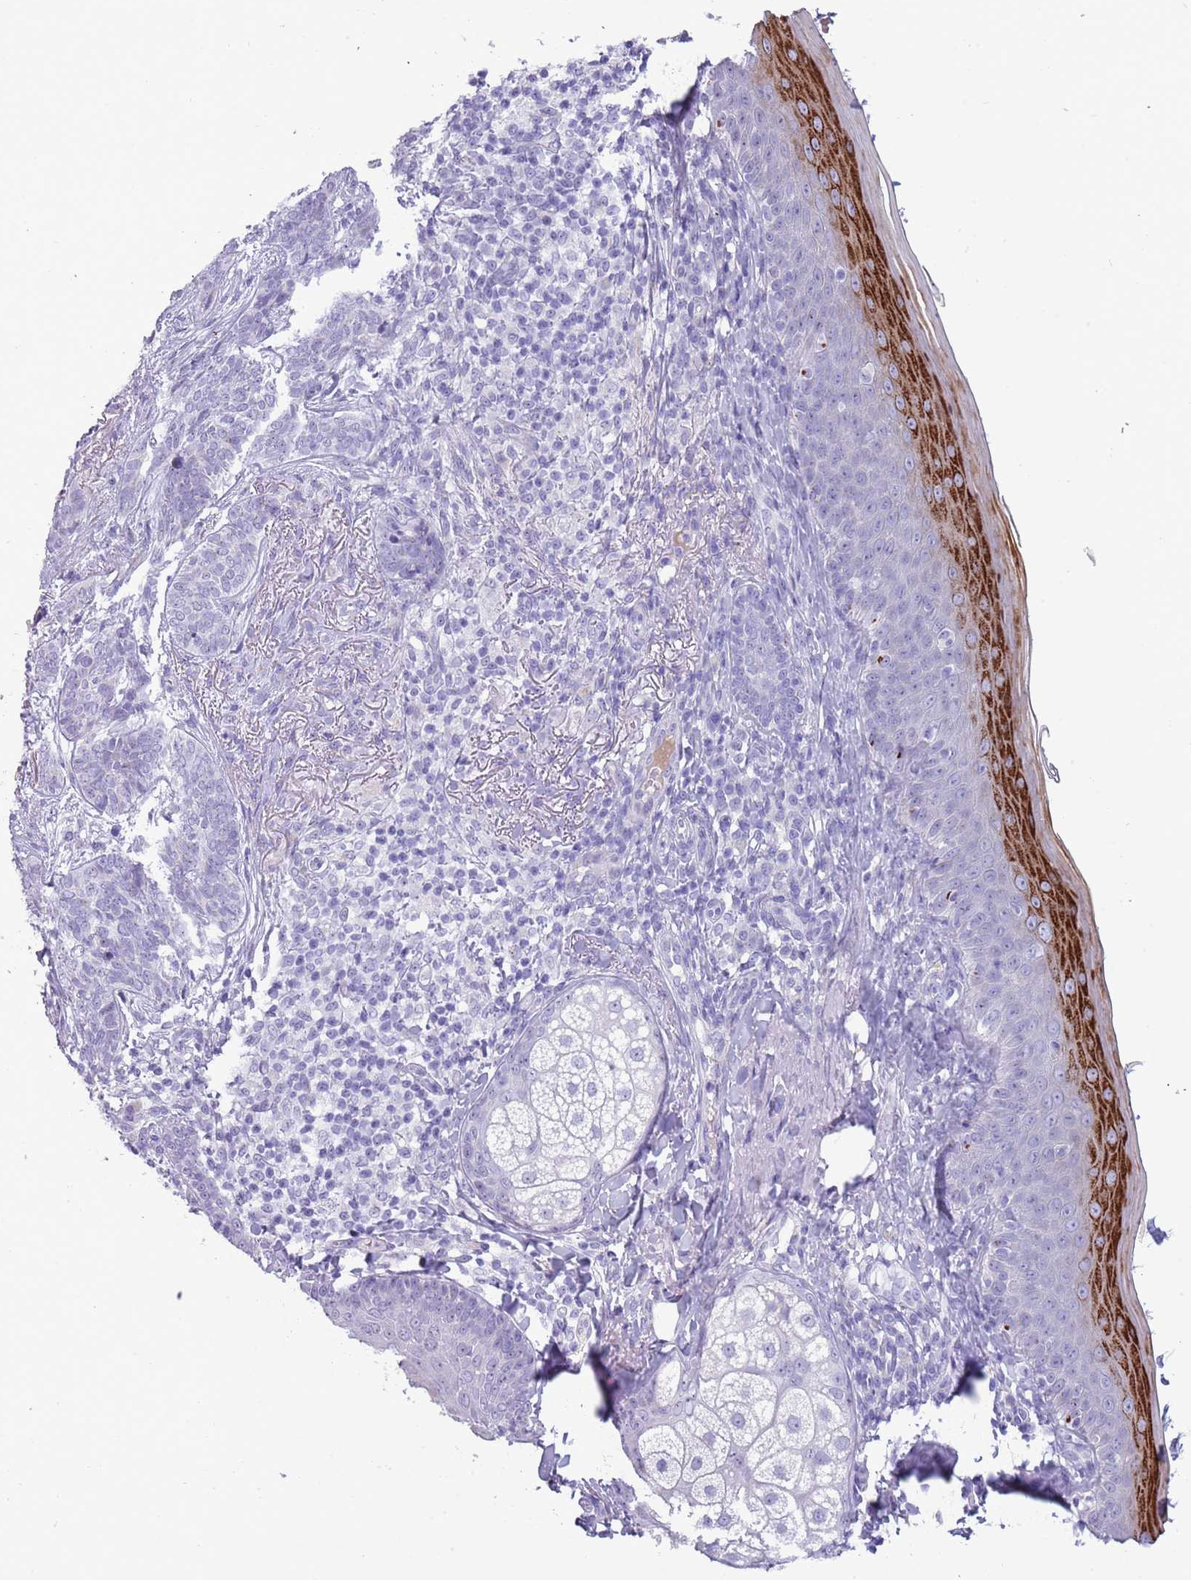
{"staining": {"intensity": "negative", "quantity": "none", "location": "none"}, "tissue": "skin", "cell_type": "Fibroblasts", "image_type": "normal", "snomed": [{"axis": "morphology", "description": "Normal tissue, NOS"}, {"axis": "topography", "description": "Skin"}], "caption": "Skin was stained to show a protein in brown. There is no significant expression in fibroblasts. The staining is performed using DAB (3,3'-diaminobenzidine) brown chromogen with nuclei counter-stained in using hematoxylin.", "gene": "NBPF4", "patient": {"sex": "male", "age": 57}}